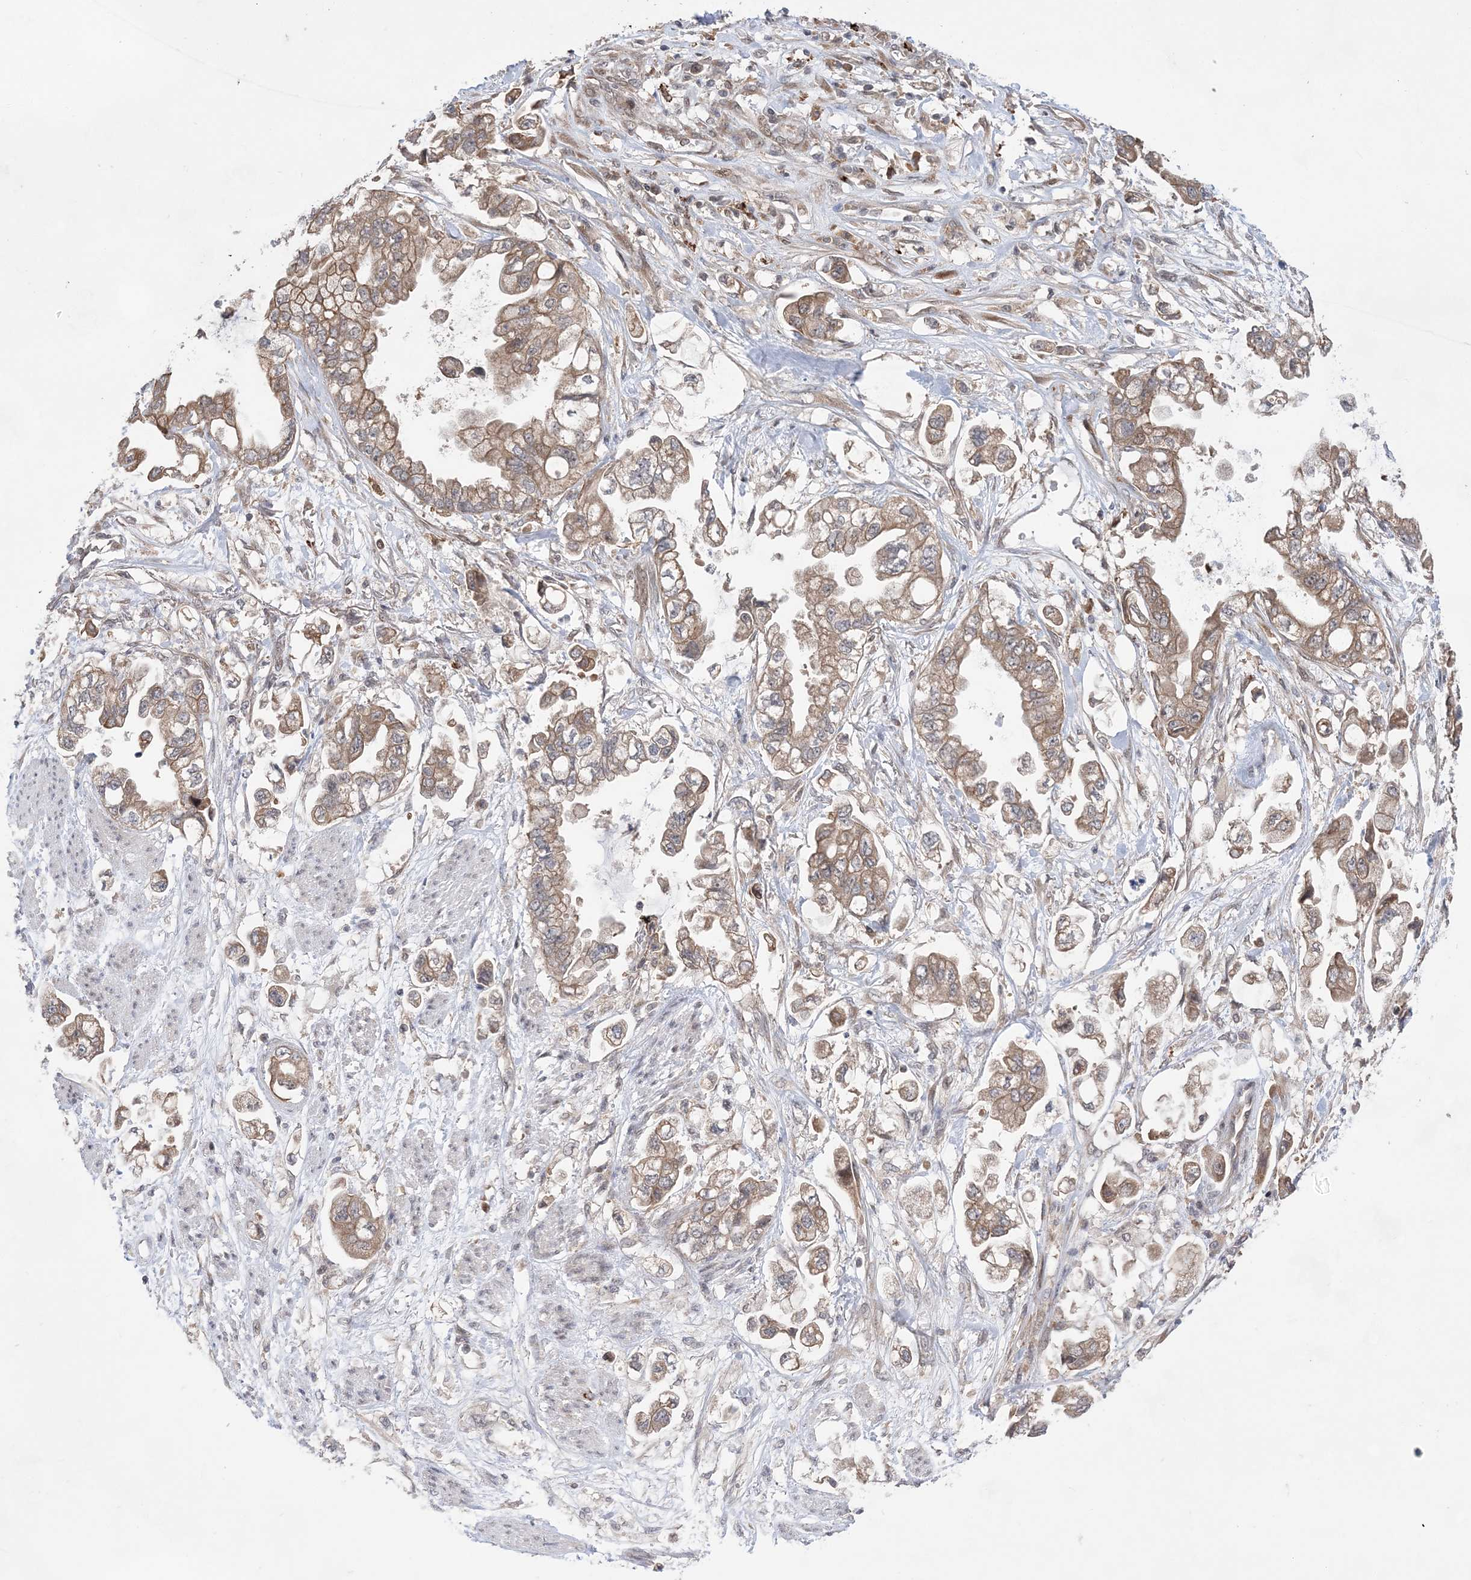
{"staining": {"intensity": "moderate", "quantity": ">75%", "location": "cytoplasmic/membranous"}, "tissue": "stomach cancer", "cell_type": "Tumor cells", "image_type": "cancer", "snomed": [{"axis": "morphology", "description": "Adenocarcinoma, NOS"}, {"axis": "topography", "description": "Stomach"}], "caption": "Moderate cytoplasmic/membranous positivity is appreciated in approximately >75% of tumor cells in stomach cancer.", "gene": "ANAPC15", "patient": {"sex": "male", "age": 62}}